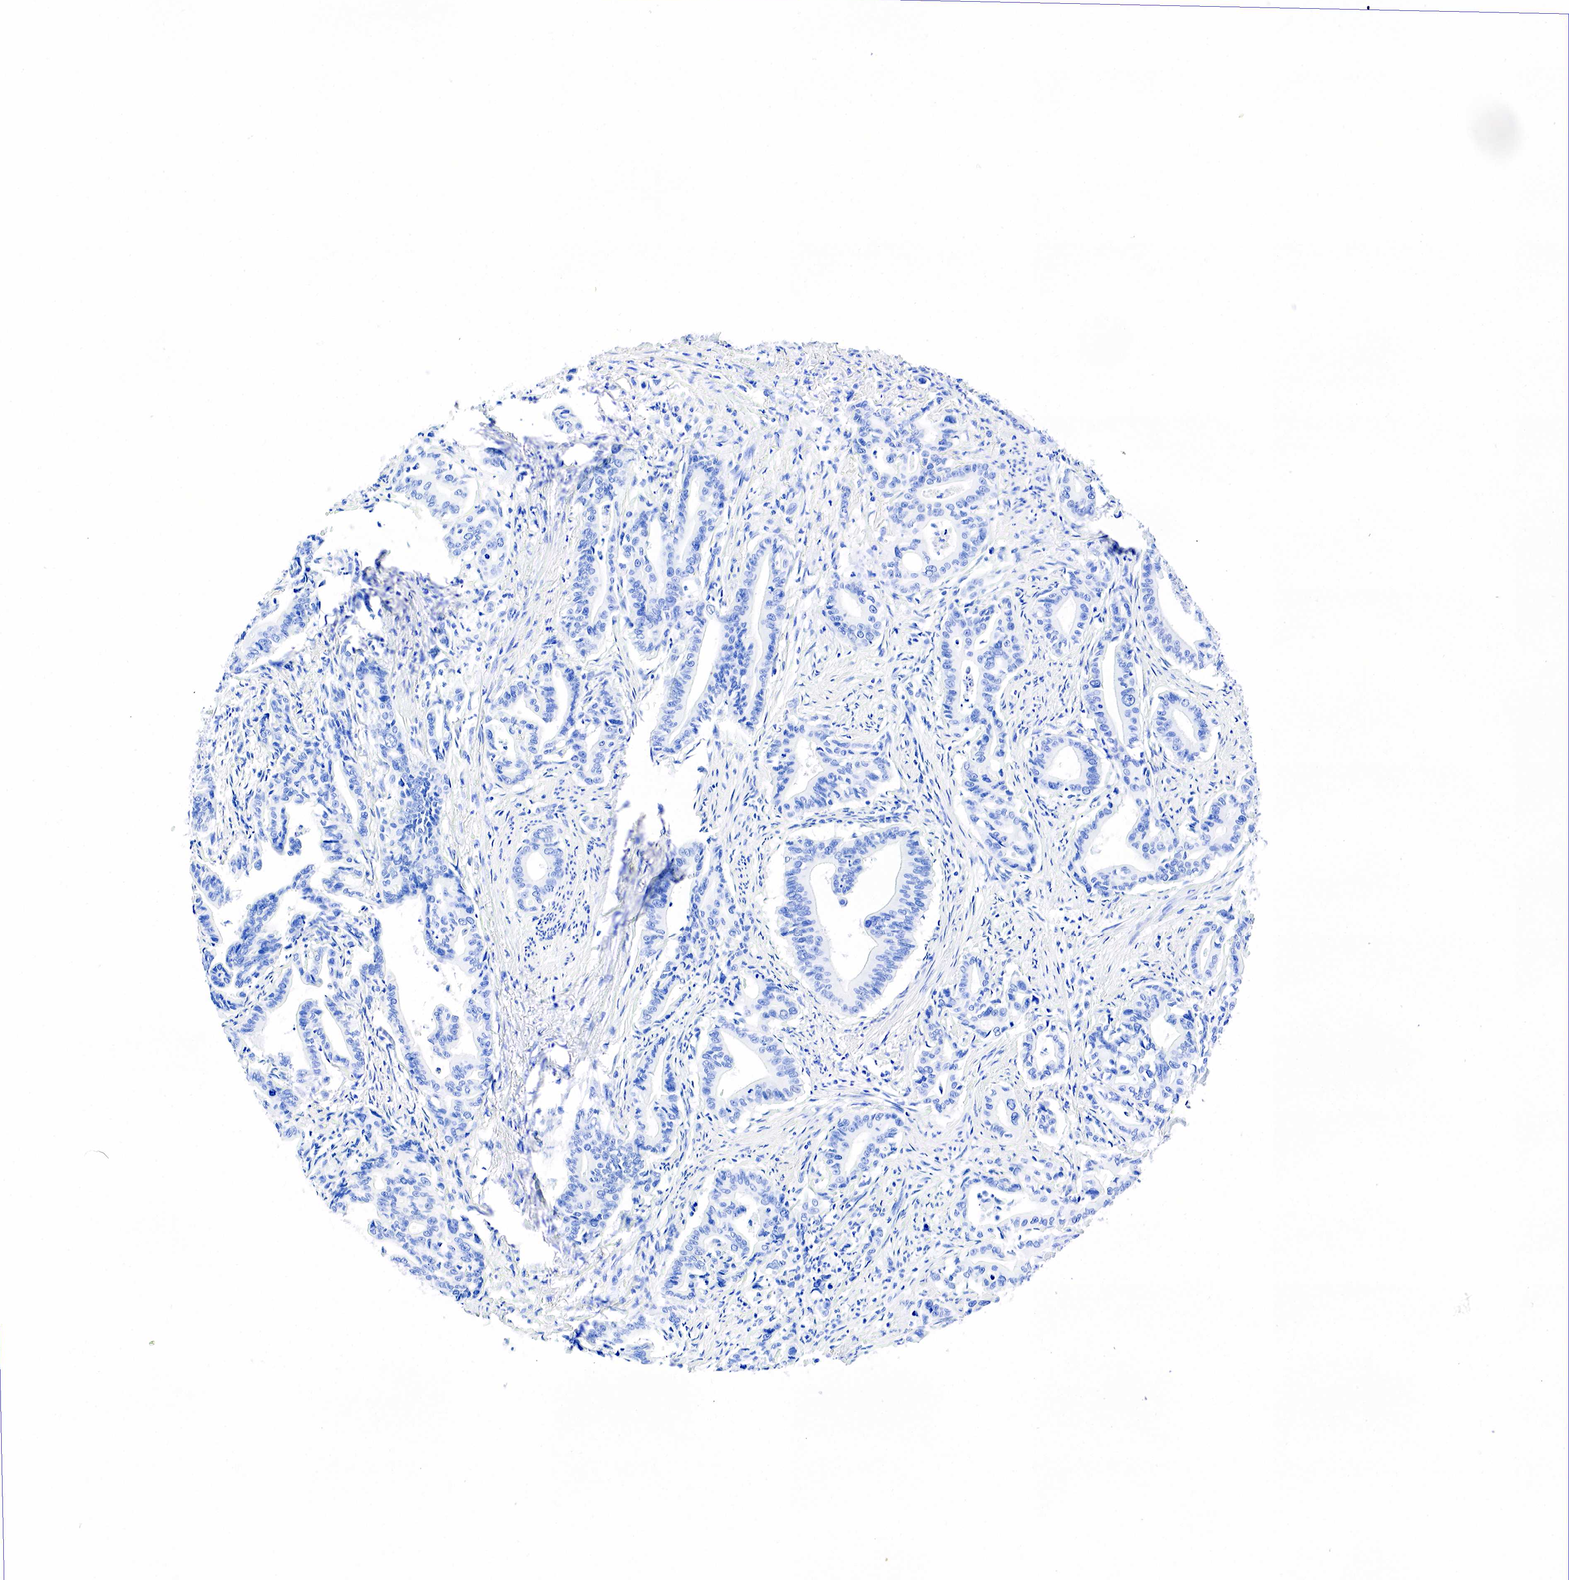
{"staining": {"intensity": "negative", "quantity": "none", "location": "none"}, "tissue": "stomach cancer", "cell_type": "Tumor cells", "image_type": "cancer", "snomed": [{"axis": "morphology", "description": "Adenocarcinoma, NOS"}, {"axis": "topography", "description": "Stomach"}], "caption": "High magnification brightfield microscopy of adenocarcinoma (stomach) stained with DAB (brown) and counterstained with hematoxylin (blue): tumor cells show no significant expression.", "gene": "CHGA", "patient": {"sex": "female", "age": 76}}